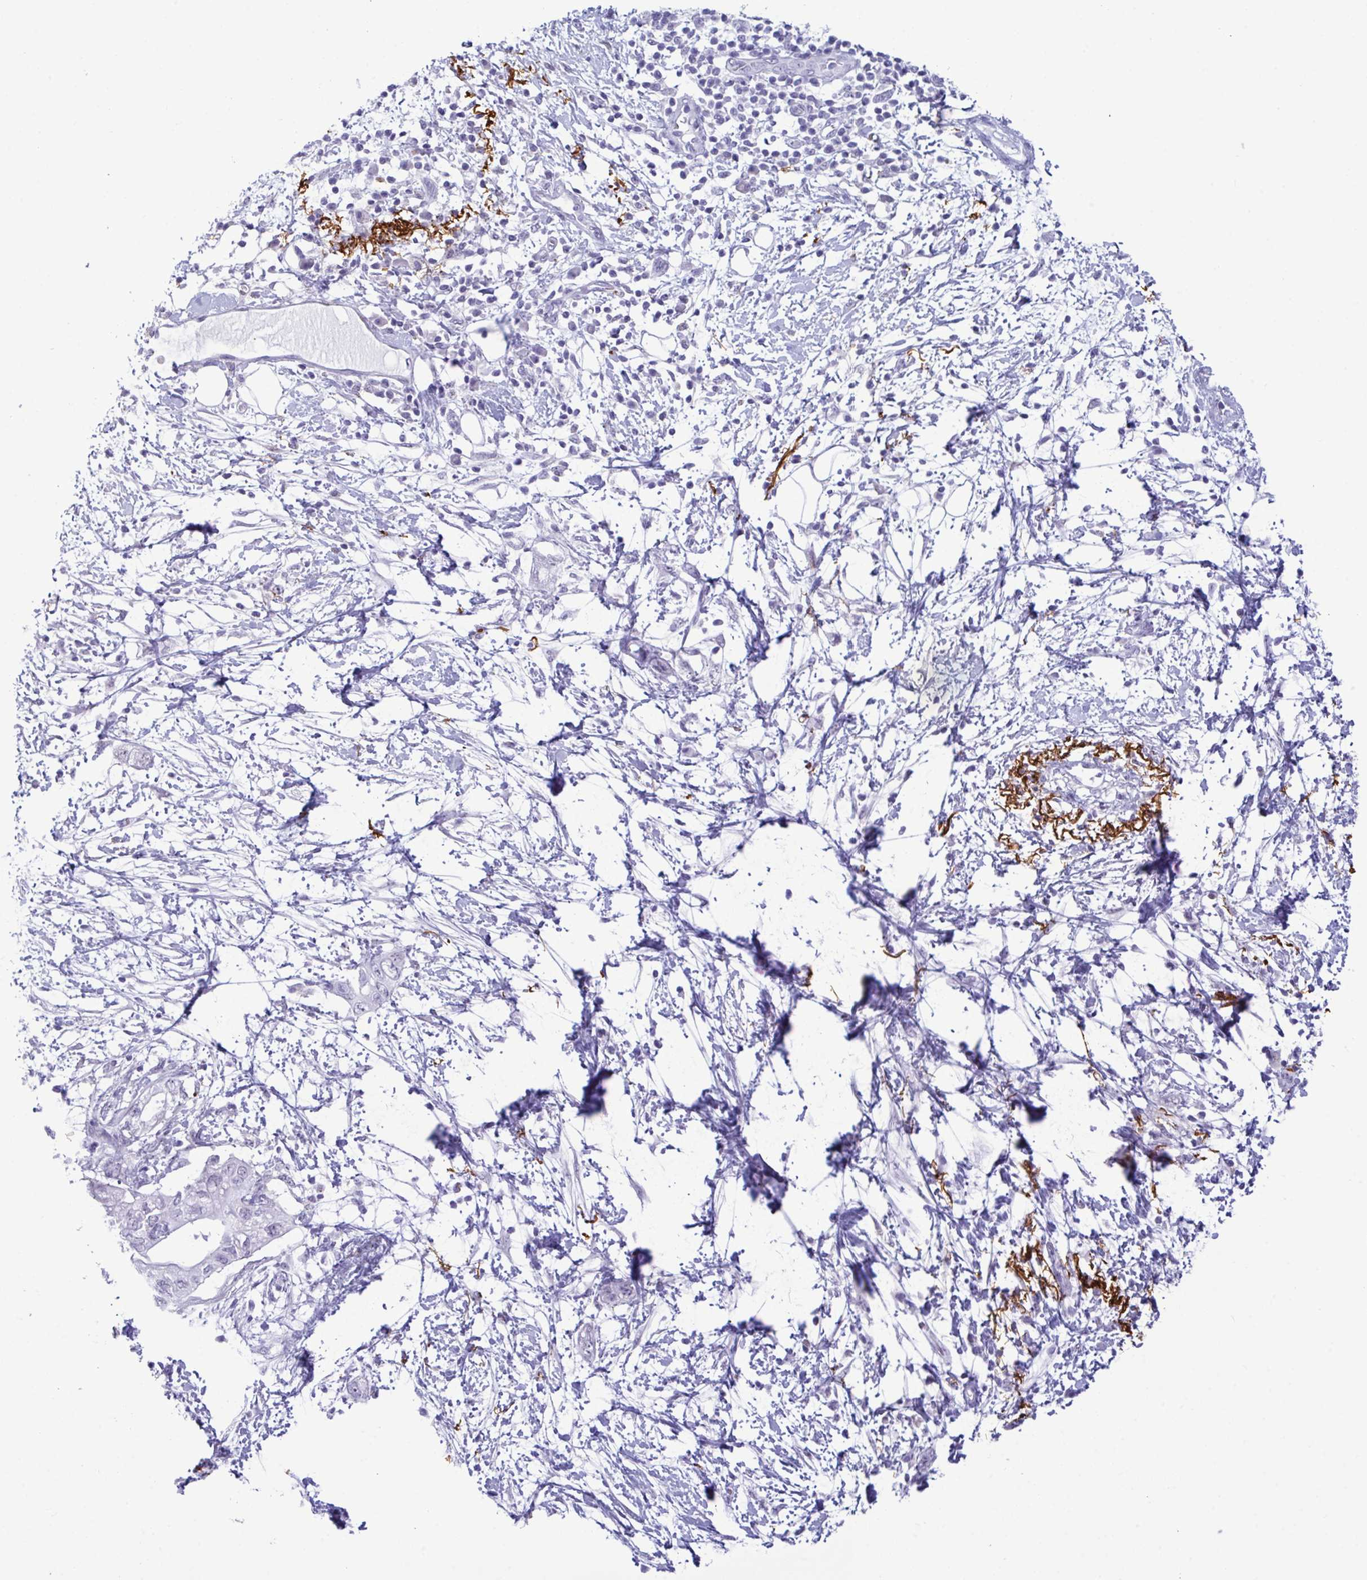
{"staining": {"intensity": "negative", "quantity": "none", "location": "none"}, "tissue": "pancreatic cancer", "cell_type": "Tumor cells", "image_type": "cancer", "snomed": [{"axis": "morphology", "description": "Adenocarcinoma, NOS"}, {"axis": "topography", "description": "Pancreas"}], "caption": "Pancreatic cancer was stained to show a protein in brown. There is no significant expression in tumor cells.", "gene": "ELN", "patient": {"sex": "female", "age": 72}}